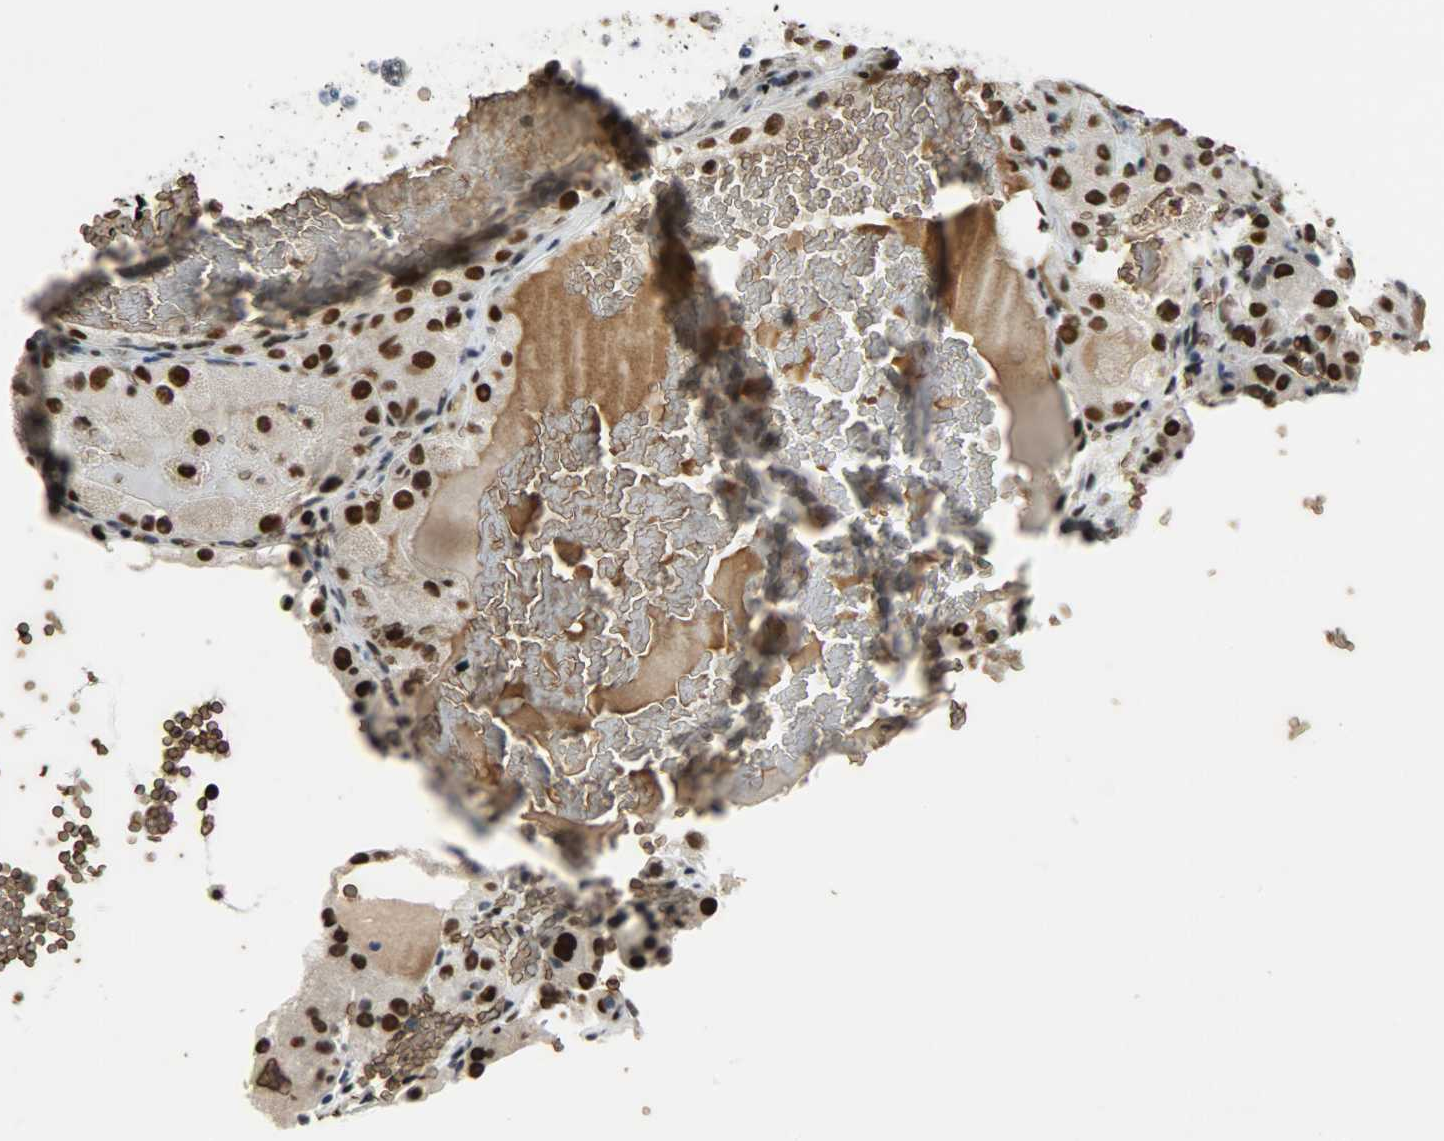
{"staining": {"intensity": "strong", "quantity": ">75%", "location": "nuclear"}, "tissue": "renal cancer", "cell_type": "Tumor cells", "image_type": "cancer", "snomed": [{"axis": "morphology", "description": "Normal tissue, NOS"}, {"axis": "morphology", "description": "Adenocarcinoma, NOS"}, {"axis": "topography", "description": "Kidney"}], "caption": "Tumor cells demonstrate high levels of strong nuclear staining in about >75% of cells in human adenocarcinoma (renal).", "gene": "SNAI1", "patient": {"sex": "male", "age": 61}}